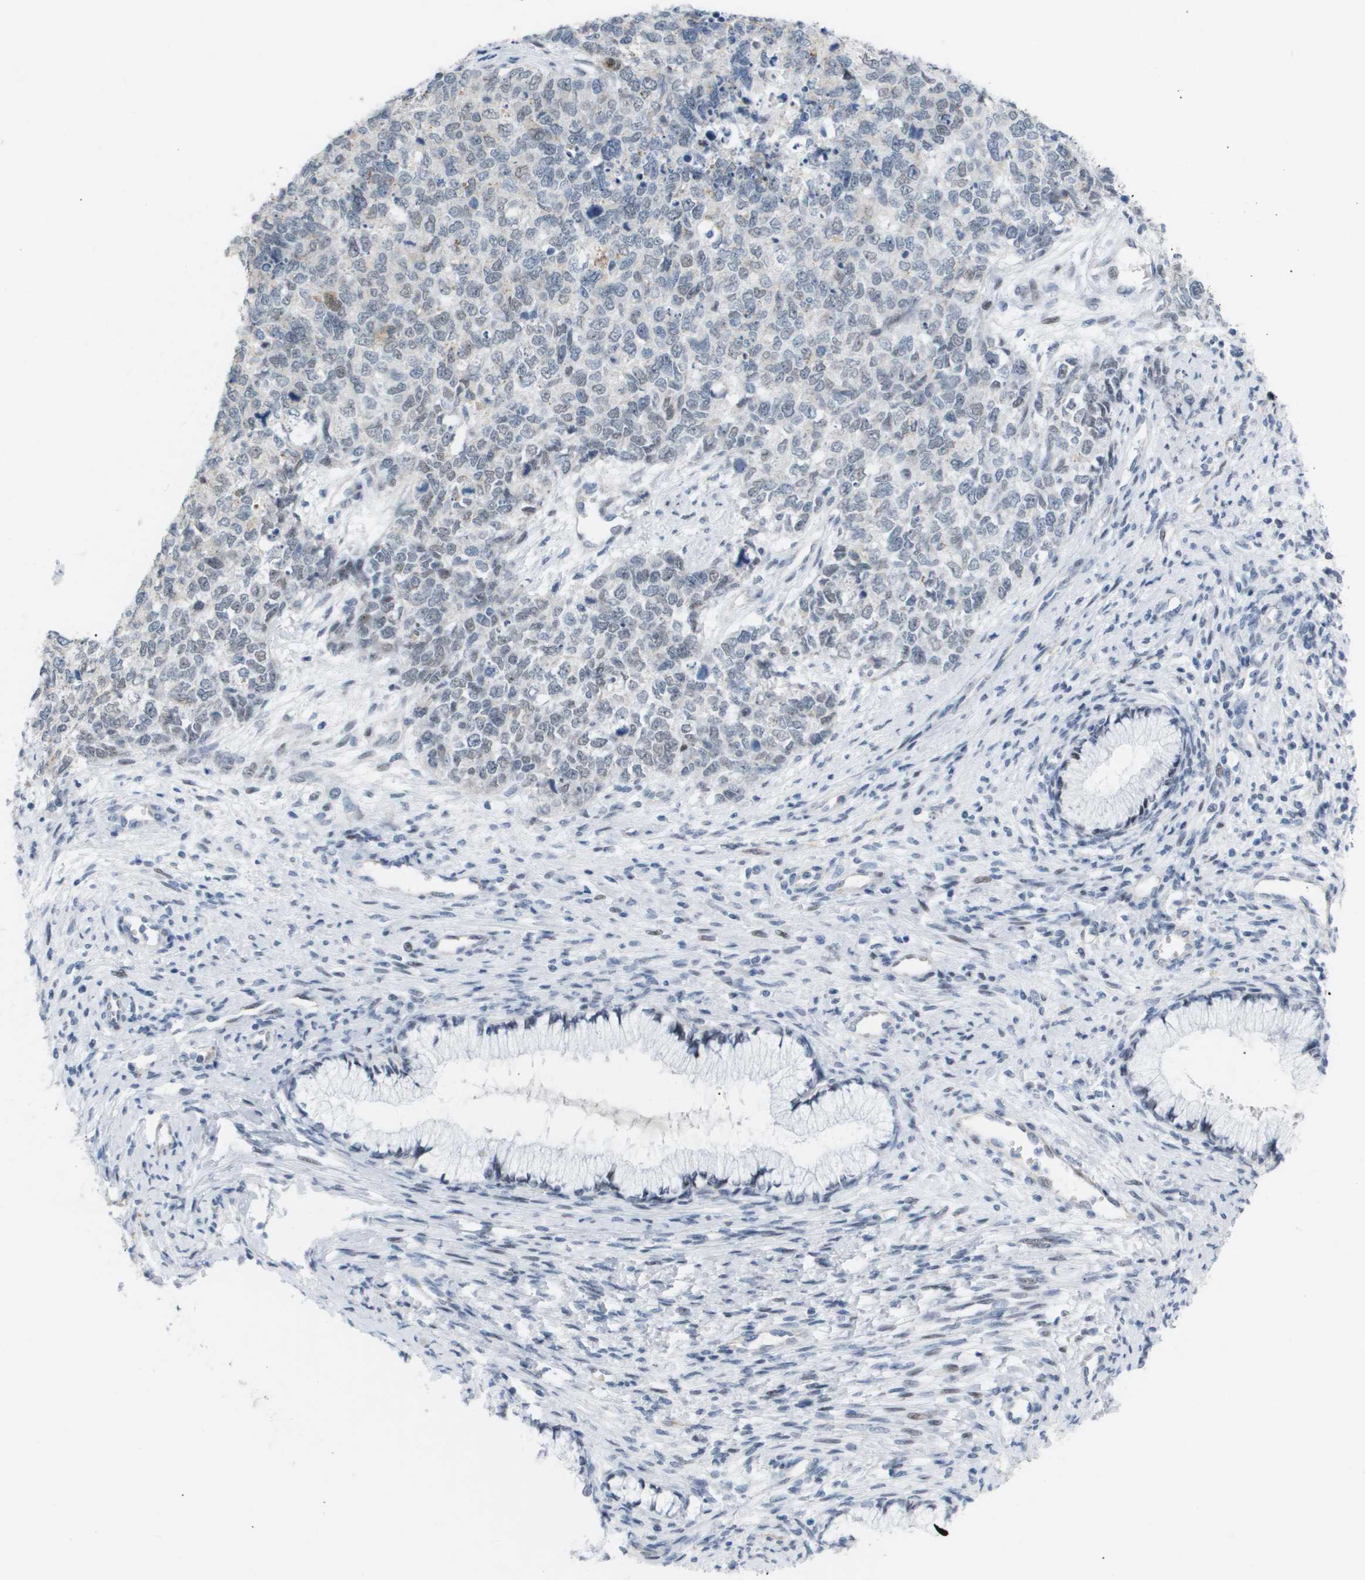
{"staining": {"intensity": "negative", "quantity": "none", "location": "none"}, "tissue": "cervical cancer", "cell_type": "Tumor cells", "image_type": "cancer", "snomed": [{"axis": "morphology", "description": "Squamous cell carcinoma, NOS"}, {"axis": "topography", "description": "Cervix"}], "caption": "Histopathology image shows no significant protein expression in tumor cells of squamous cell carcinoma (cervical). Brightfield microscopy of IHC stained with DAB (3,3'-diaminobenzidine) (brown) and hematoxylin (blue), captured at high magnification.", "gene": "PPARD", "patient": {"sex": "female", "age": 63}}